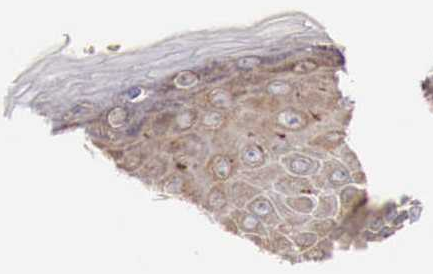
{"staining": {"intensity": "weak", "quantity": "25%-75%", "location": "cytoplasmic/membranous"}, "tissue": "skin", "cell_type": "Epidermal cells", "image_type": "normal", "snomed": [{"axis": "morphology", "description": "Normal tissue, NOS"}, {"axis": "topography", "description": "Anal"}, {"axis": "topography", "description": "Peripheral nerve tissue"}], "caption": "Approximately 25%-75% of epidermal cells in benign human skin demonstrate weak cytoplasmic/membranous protein expression as visualized by brown immunohistochemical staining.", "gene": "NSDHL", "patient": {"sex": "female", "age": 46}}